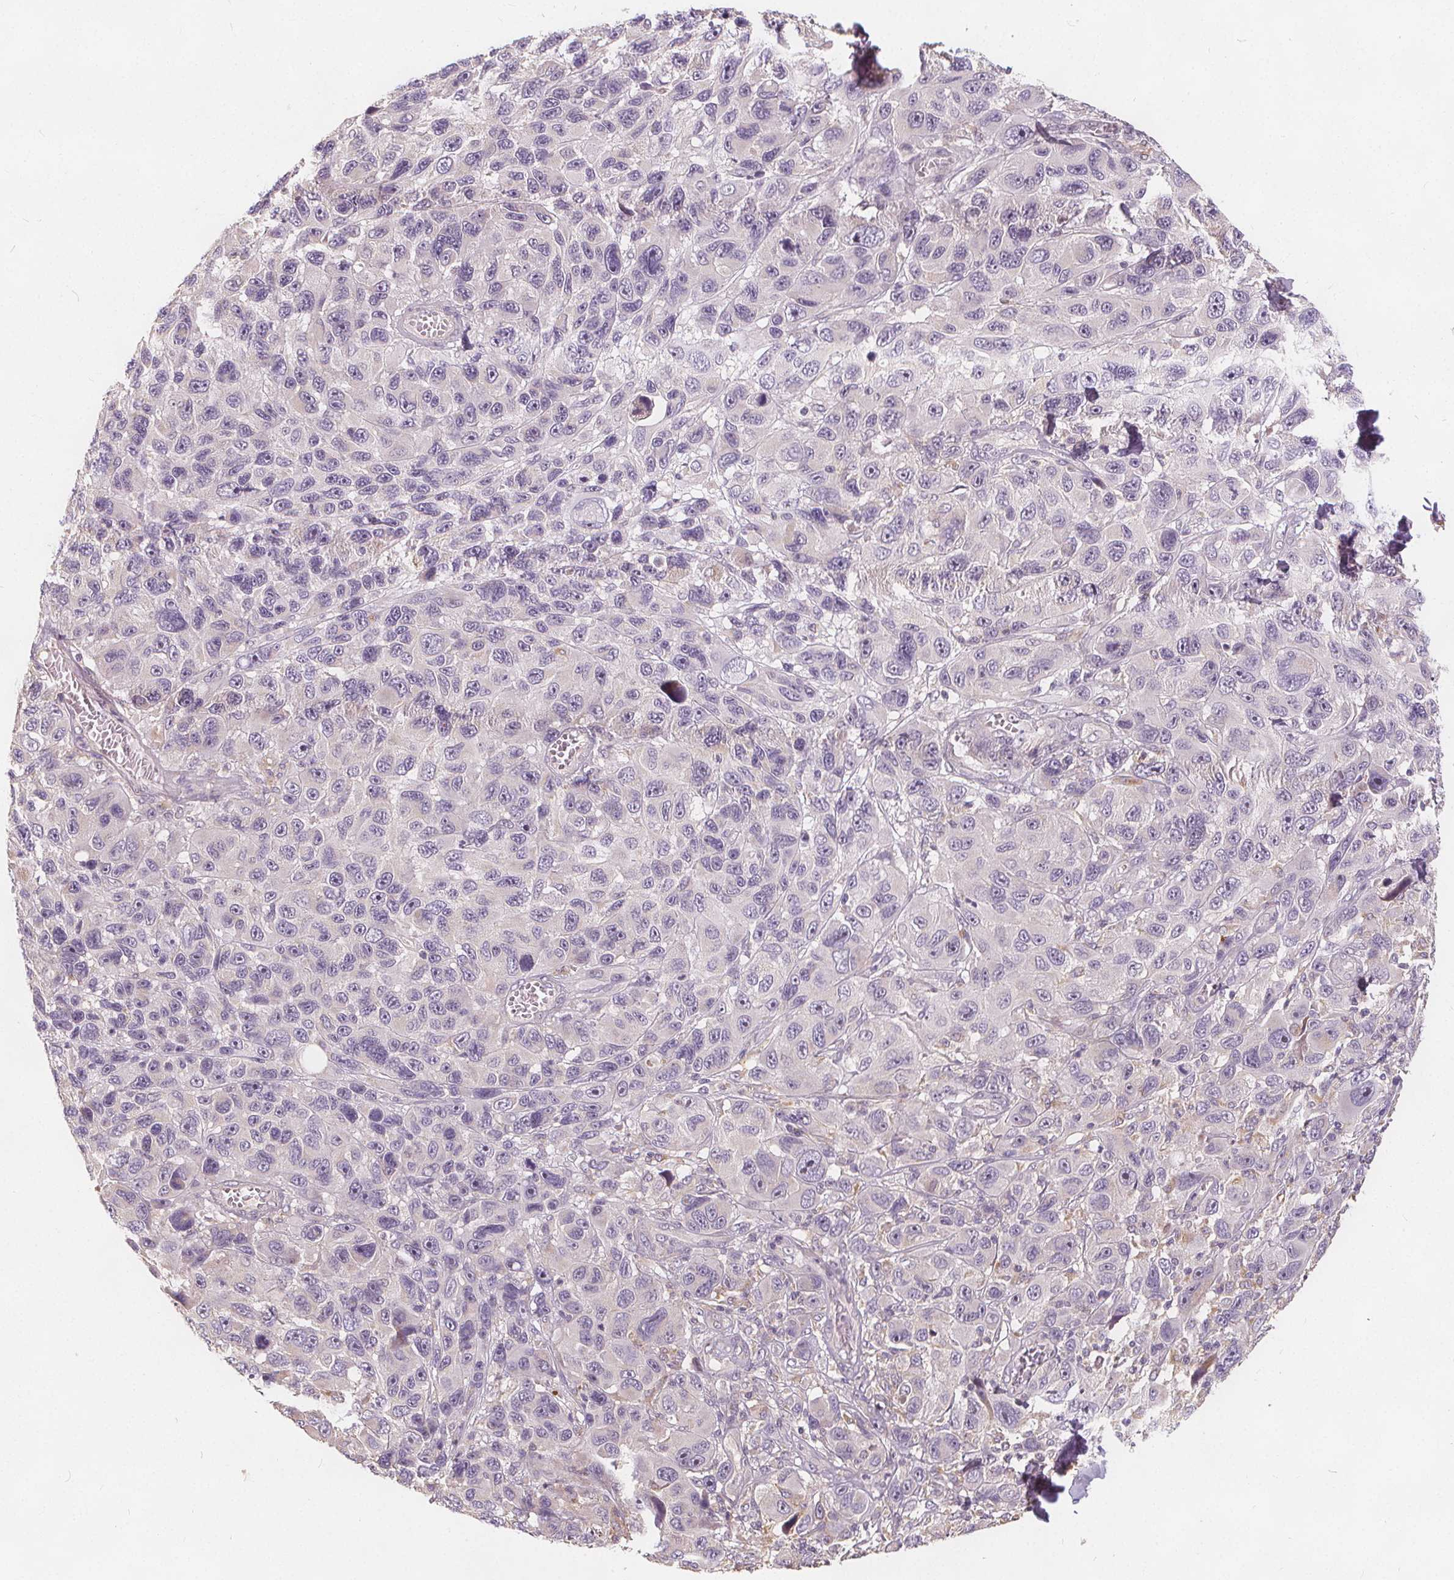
{"staining": {"intensity": "negative", "quantity": "none", "location": "none"}, "tissue": "melanoma", "cell_type": "Tumor cells", "image_type": "cancer", "snomed": [{"axis": "morphology", "description": "Malignant melanoma, NOS"}, {"axis": "topography", "description": "Skin"}], "caption": "A high-resolution micrograph shows immunohistochemistry (IHC) staining of melanoma, which demonstrates no significant positivity in tumor cells. (Stains: DAB (3,3'-diaminobenzidine) IHC with hematoxylin counter stain, Microscopy: brightfield microscopy at high magnification).", "gene": "DRC3", "patient": {"sex": "male", "age": 53}}